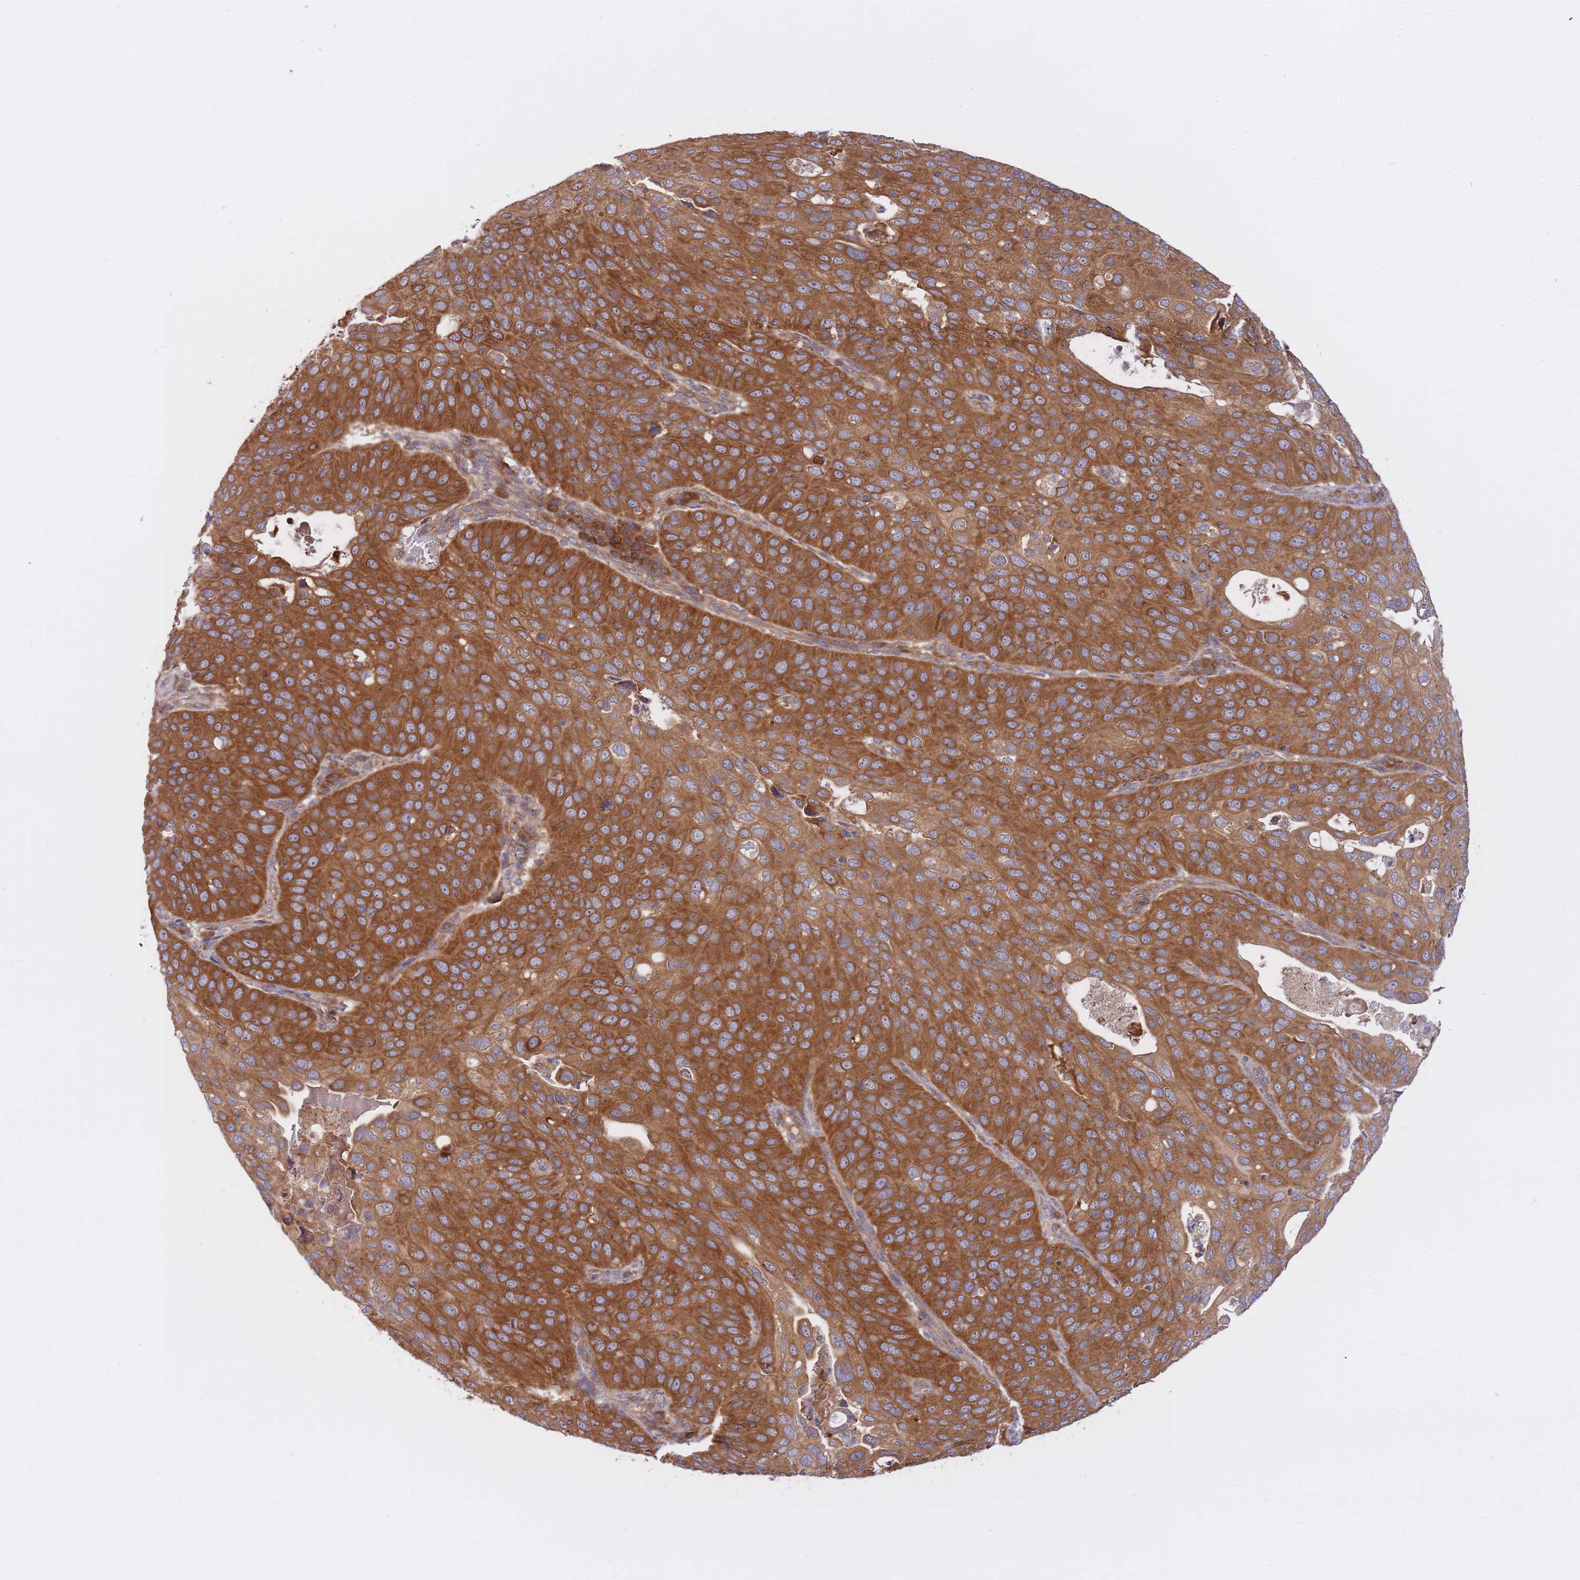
{"staining": {"intensity": "strong", "quantity": ">75%", "location": "cytoplasmic/membranous"}, "tissue": "cervical cancer", "cell_type": "Tumor cells", "image_type": "cancer", "snomed": [{"axis": "morphology", "description": "Squamous cell carcinoma, NOS"}, {"axis": "topography", "description": "Cervix"}], "caption": "High-power microscopy captured an immunohistochemistry histopathology image of cervical cancer, revealing strong cytoplasmic/membranous staining in about >75% of tumor cells. Ihc stains the protein of interest in brown and the nuclei are stained blue.", "gene": "EIF2B2", "patient": {"sex": "female", "age": 36}}